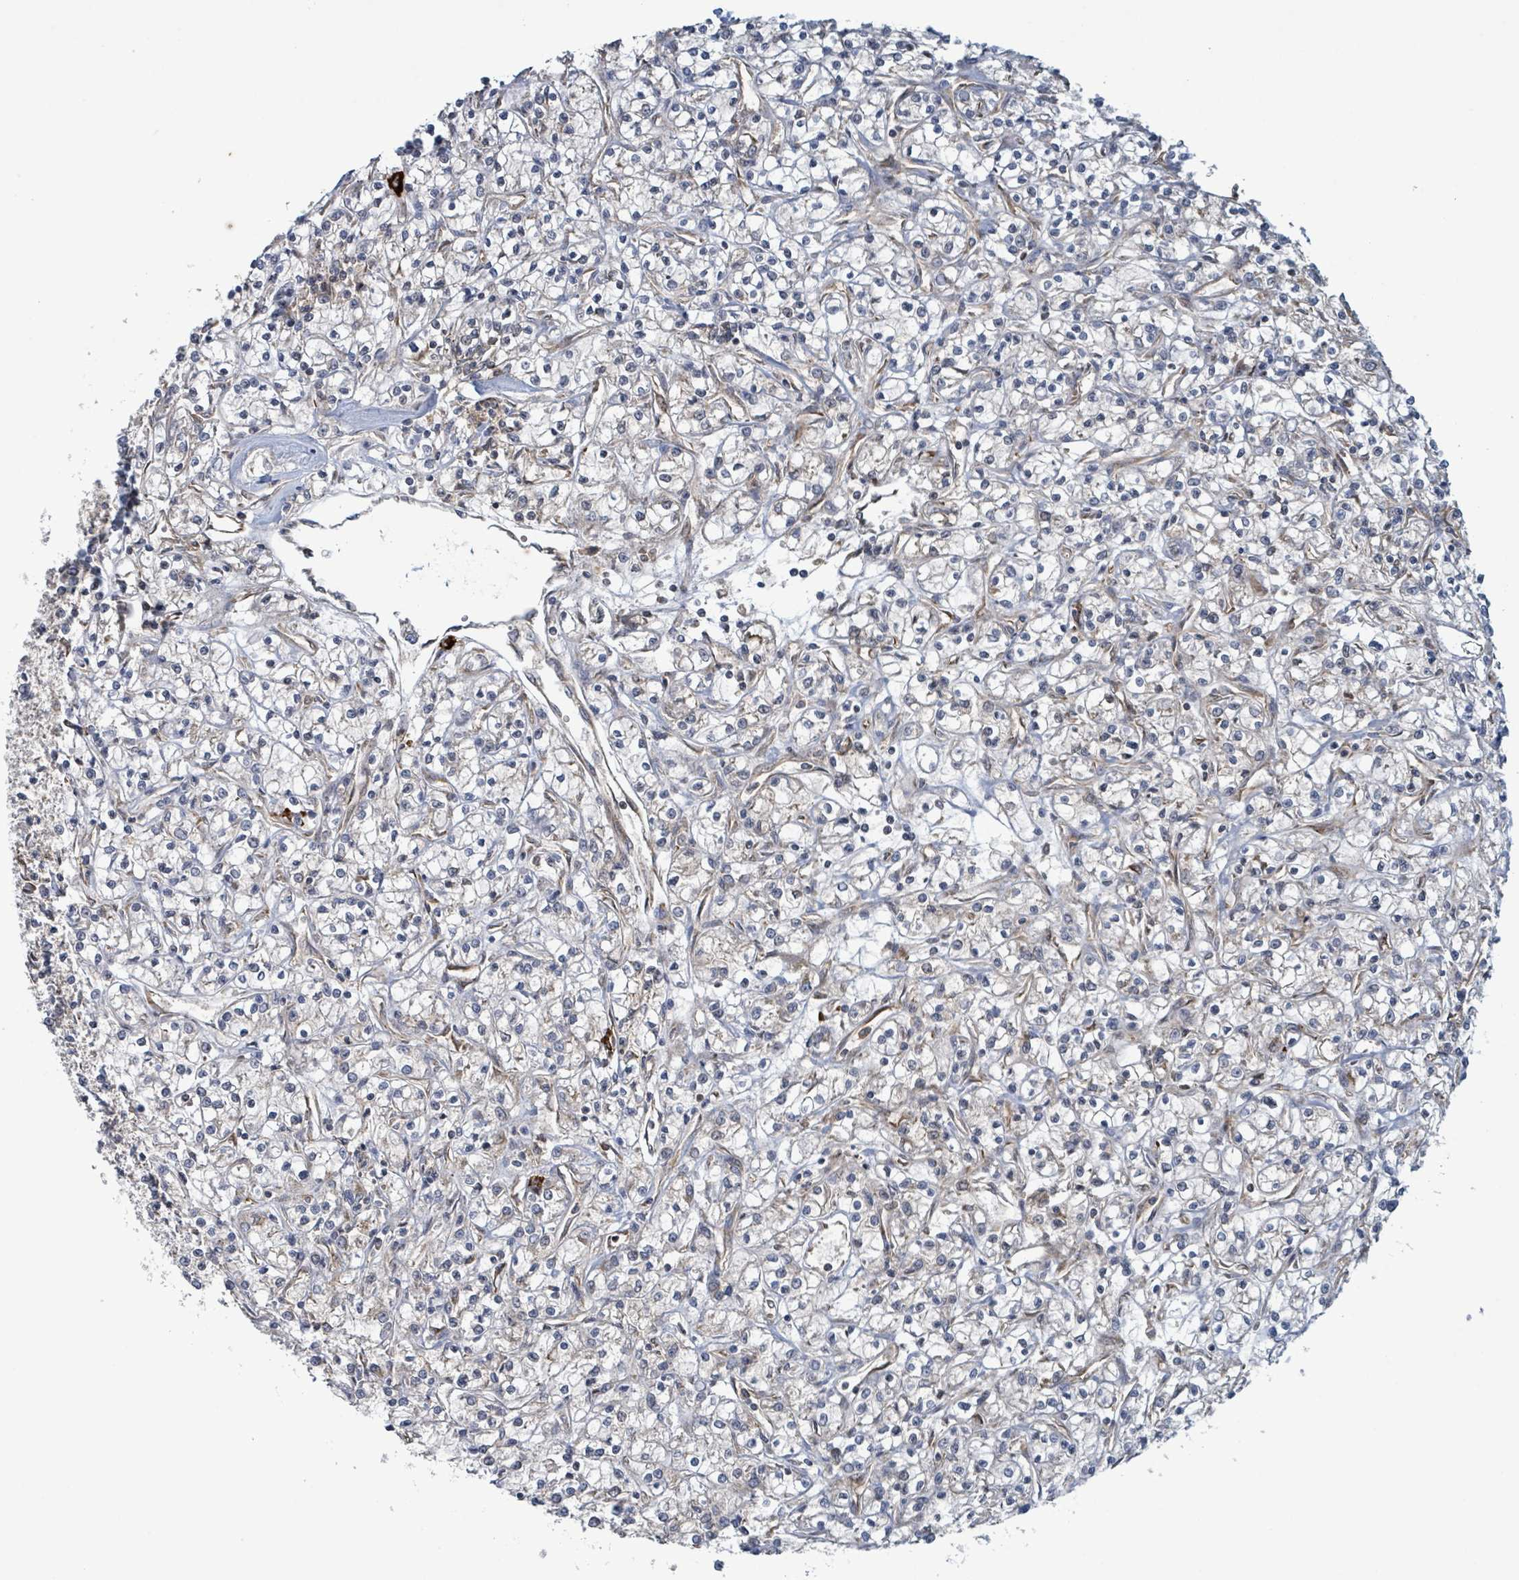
{"staining": {"intensity": "weak", "quantity": "<25%", "location": "cytoplasmic/membranous"}, "tissue": "renal cancer", "cell_type": "Tumor cells", "image_type": "cancer", "snomed": [{"axis": "morphology", "description": "Adenocarcinoma, NOS"}, {"axis": "topography", "description": "Kidney"}], "caption": "The image demonstrates no staining of tumor cells in renal cancer.", "gene": "OR51E1", "patient": {"sex": "female", "age": 59}}